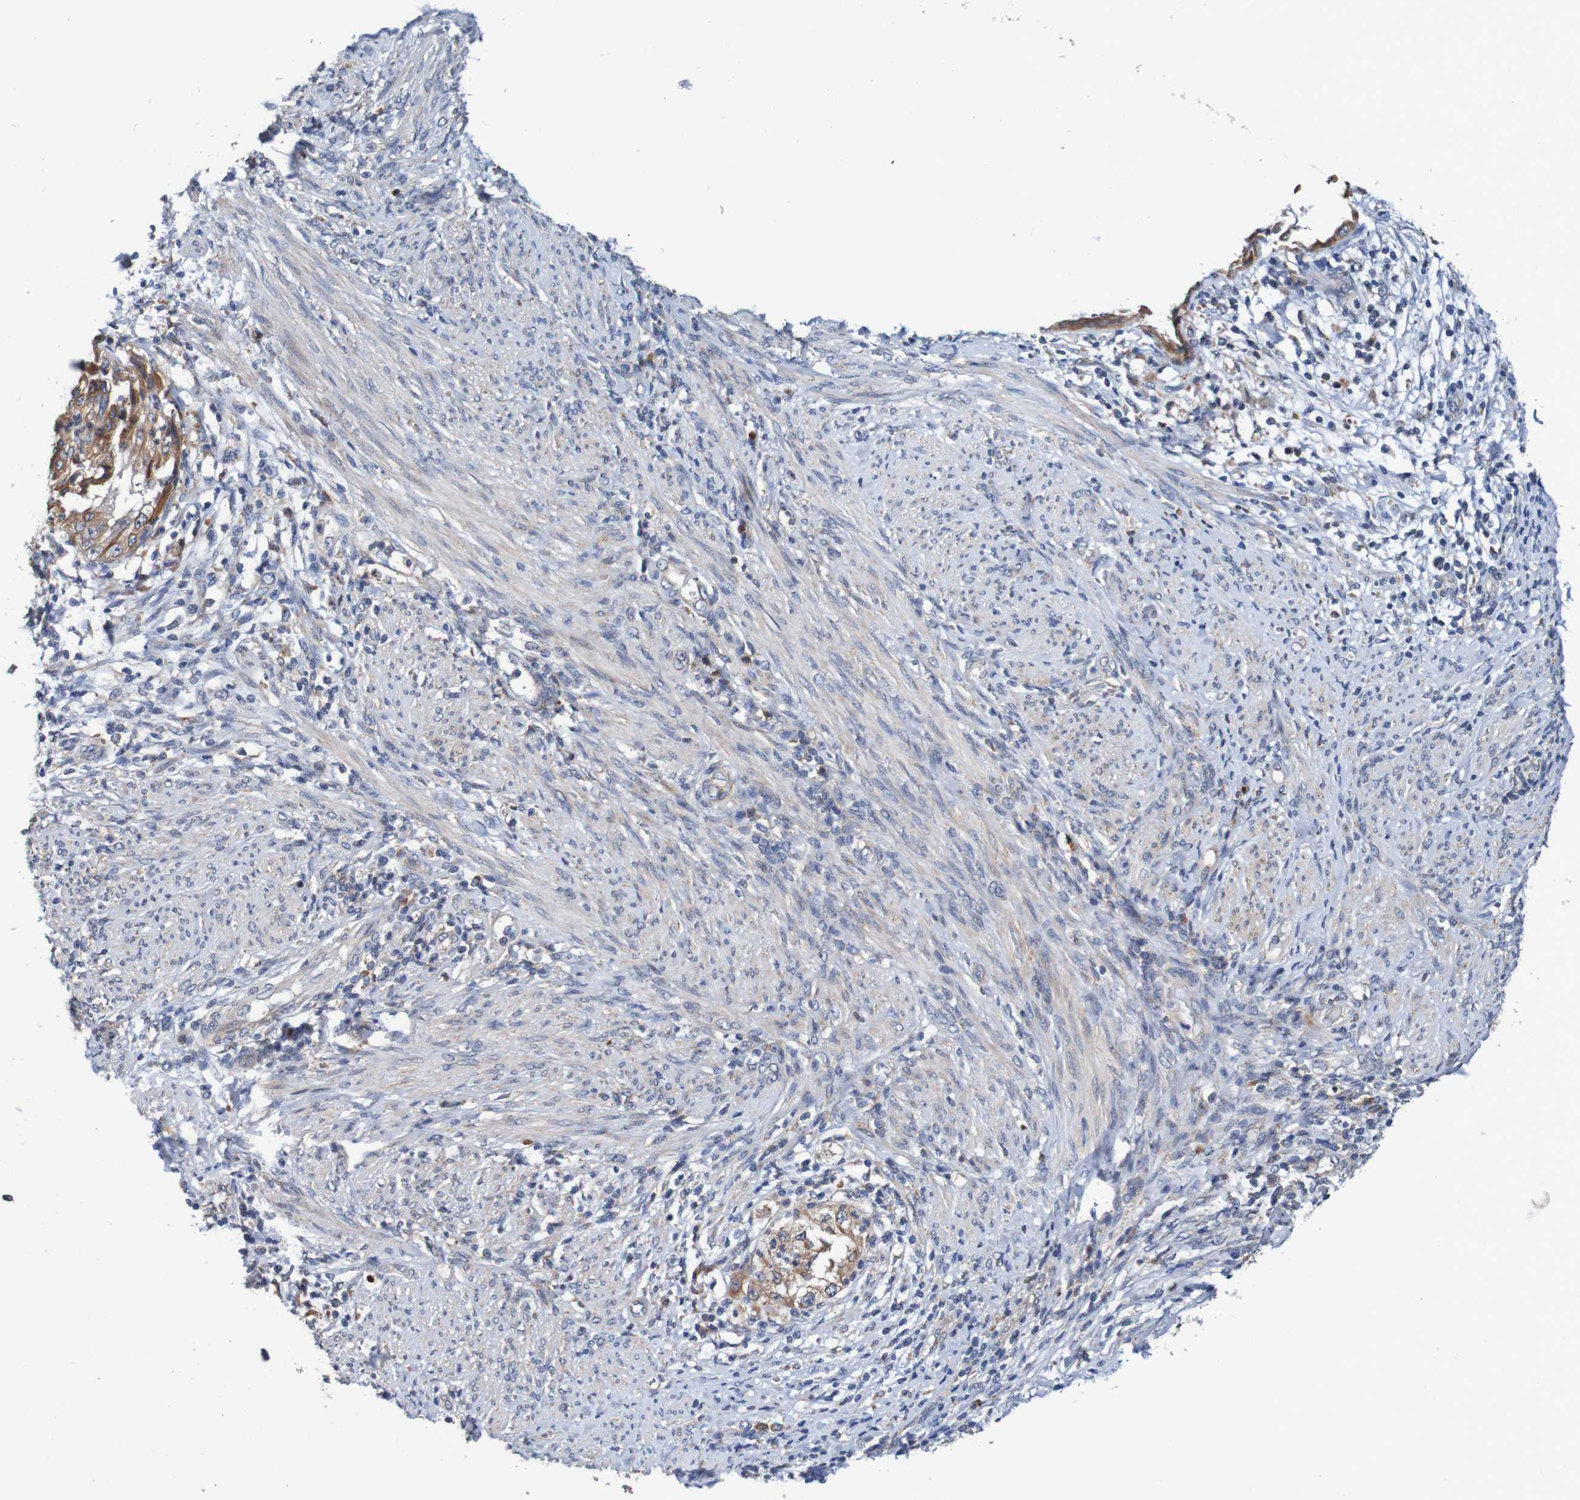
{"staining": {"intensity": "moderate", "quantity": ">75%", "location": "cytoplasmic/membranous"}, "tissue": "endometrial cancer", "cell_type": "Tumor cells", "image_type": "cancer", "snomed": [{"axis": "morphology", "description": "Adenocarcinoma, NOS"}, {"axis": "topography", "description": "Endometrium"}], "caption": "Protein staining reveals moderate cytoplasmic/membranous staining in about >75% of tumor cells in endometrial cancer. (DAB (3,3'-diaminobenzidine) = brown stain, brightfield microscopy at high magnification).", "gene": "FIBP", "patient": {"sex": "female", "age": 85}}